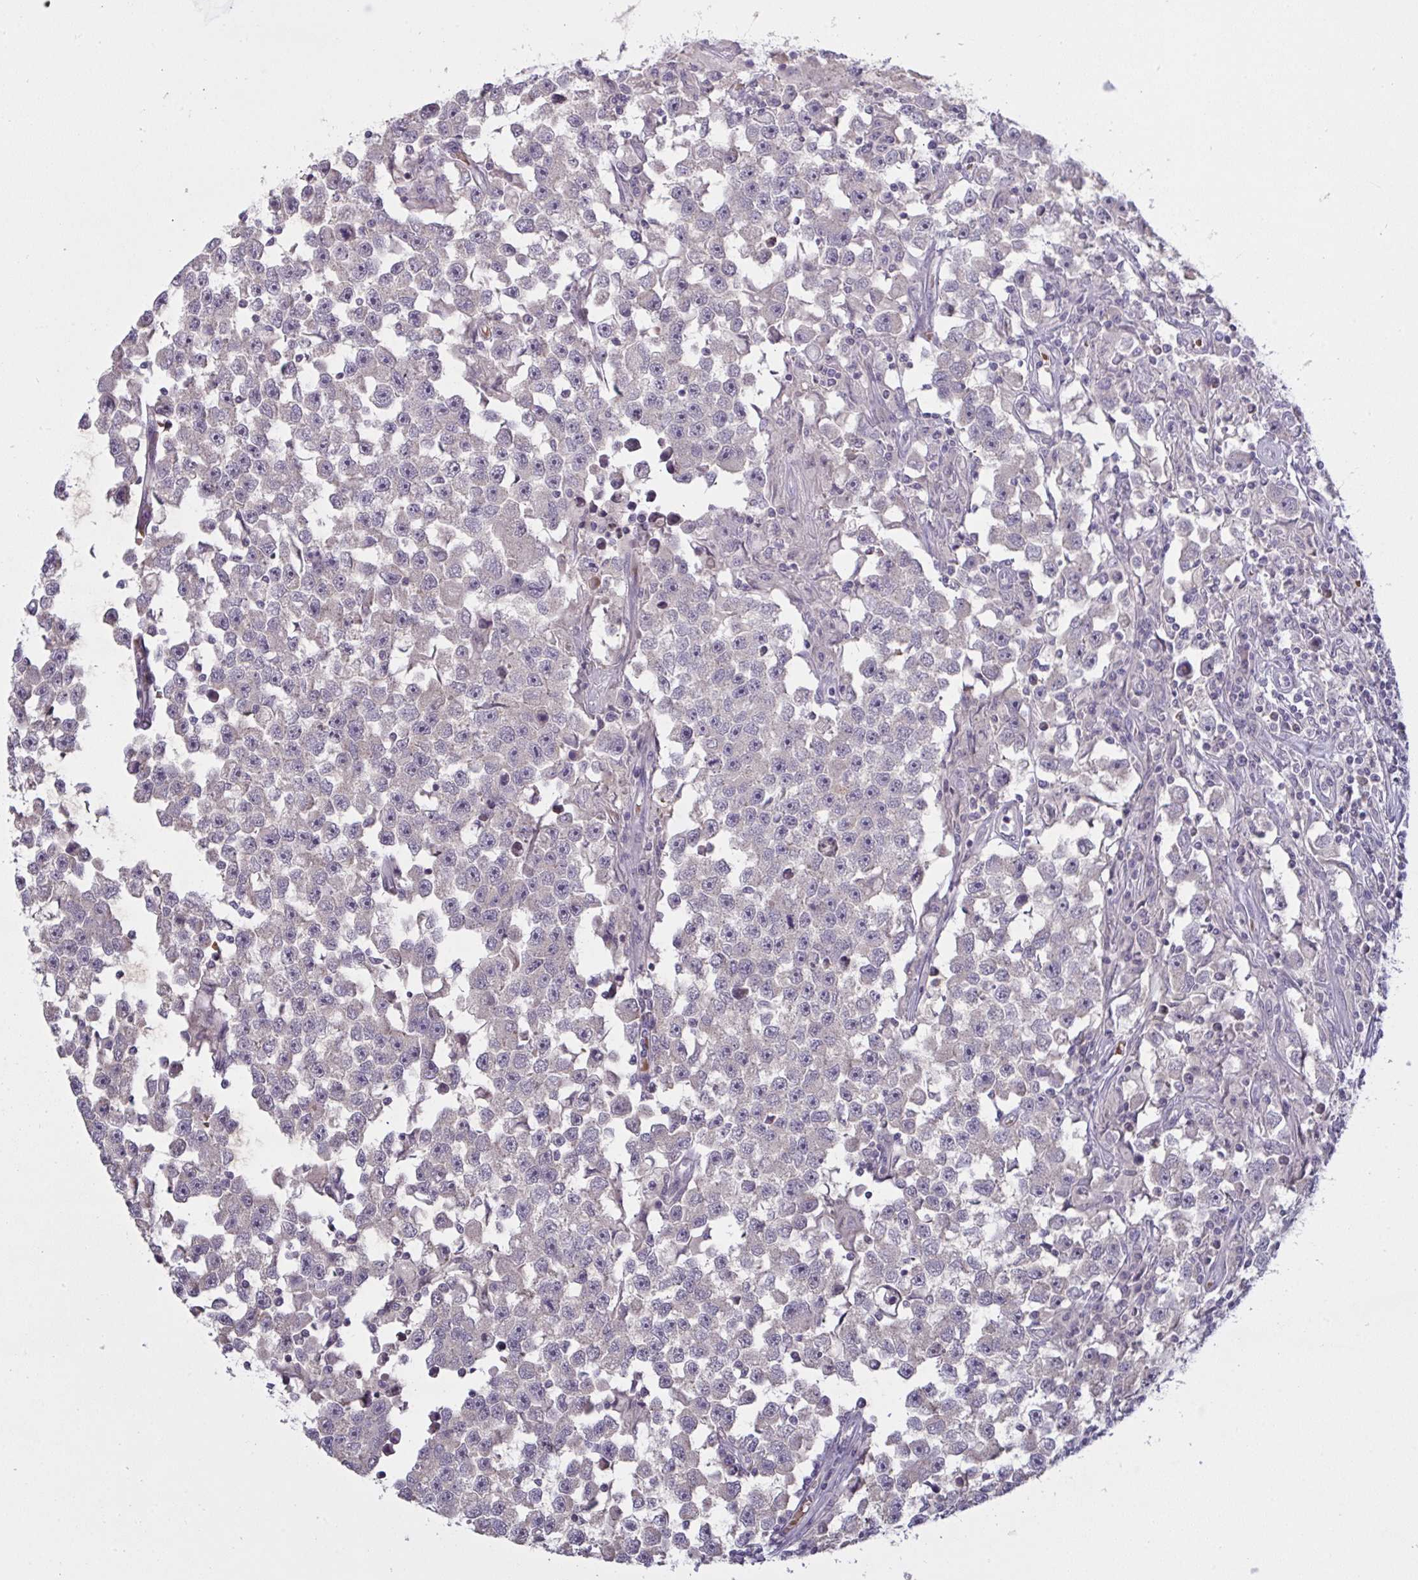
{"staining": {"intensity": "weak", "quantity": "<25%", "location": "cytoplasmic/membranous"}, "tissue": "testis cancer", "cell_type": "Tumor cells", "image_type": "cancer", "snomed": [{"axis": "morphology", "description": "Seminoma, NOS"}, {"axis": "topography", "description": "Testis"}], "caption": "Immunohistochemistry image of testis cancer (seminoma) stained for a protein (brown), which shows no expression in tumor cells.", "gene": "ZNF784", "patient": {"sex": "male", "age": 33}}